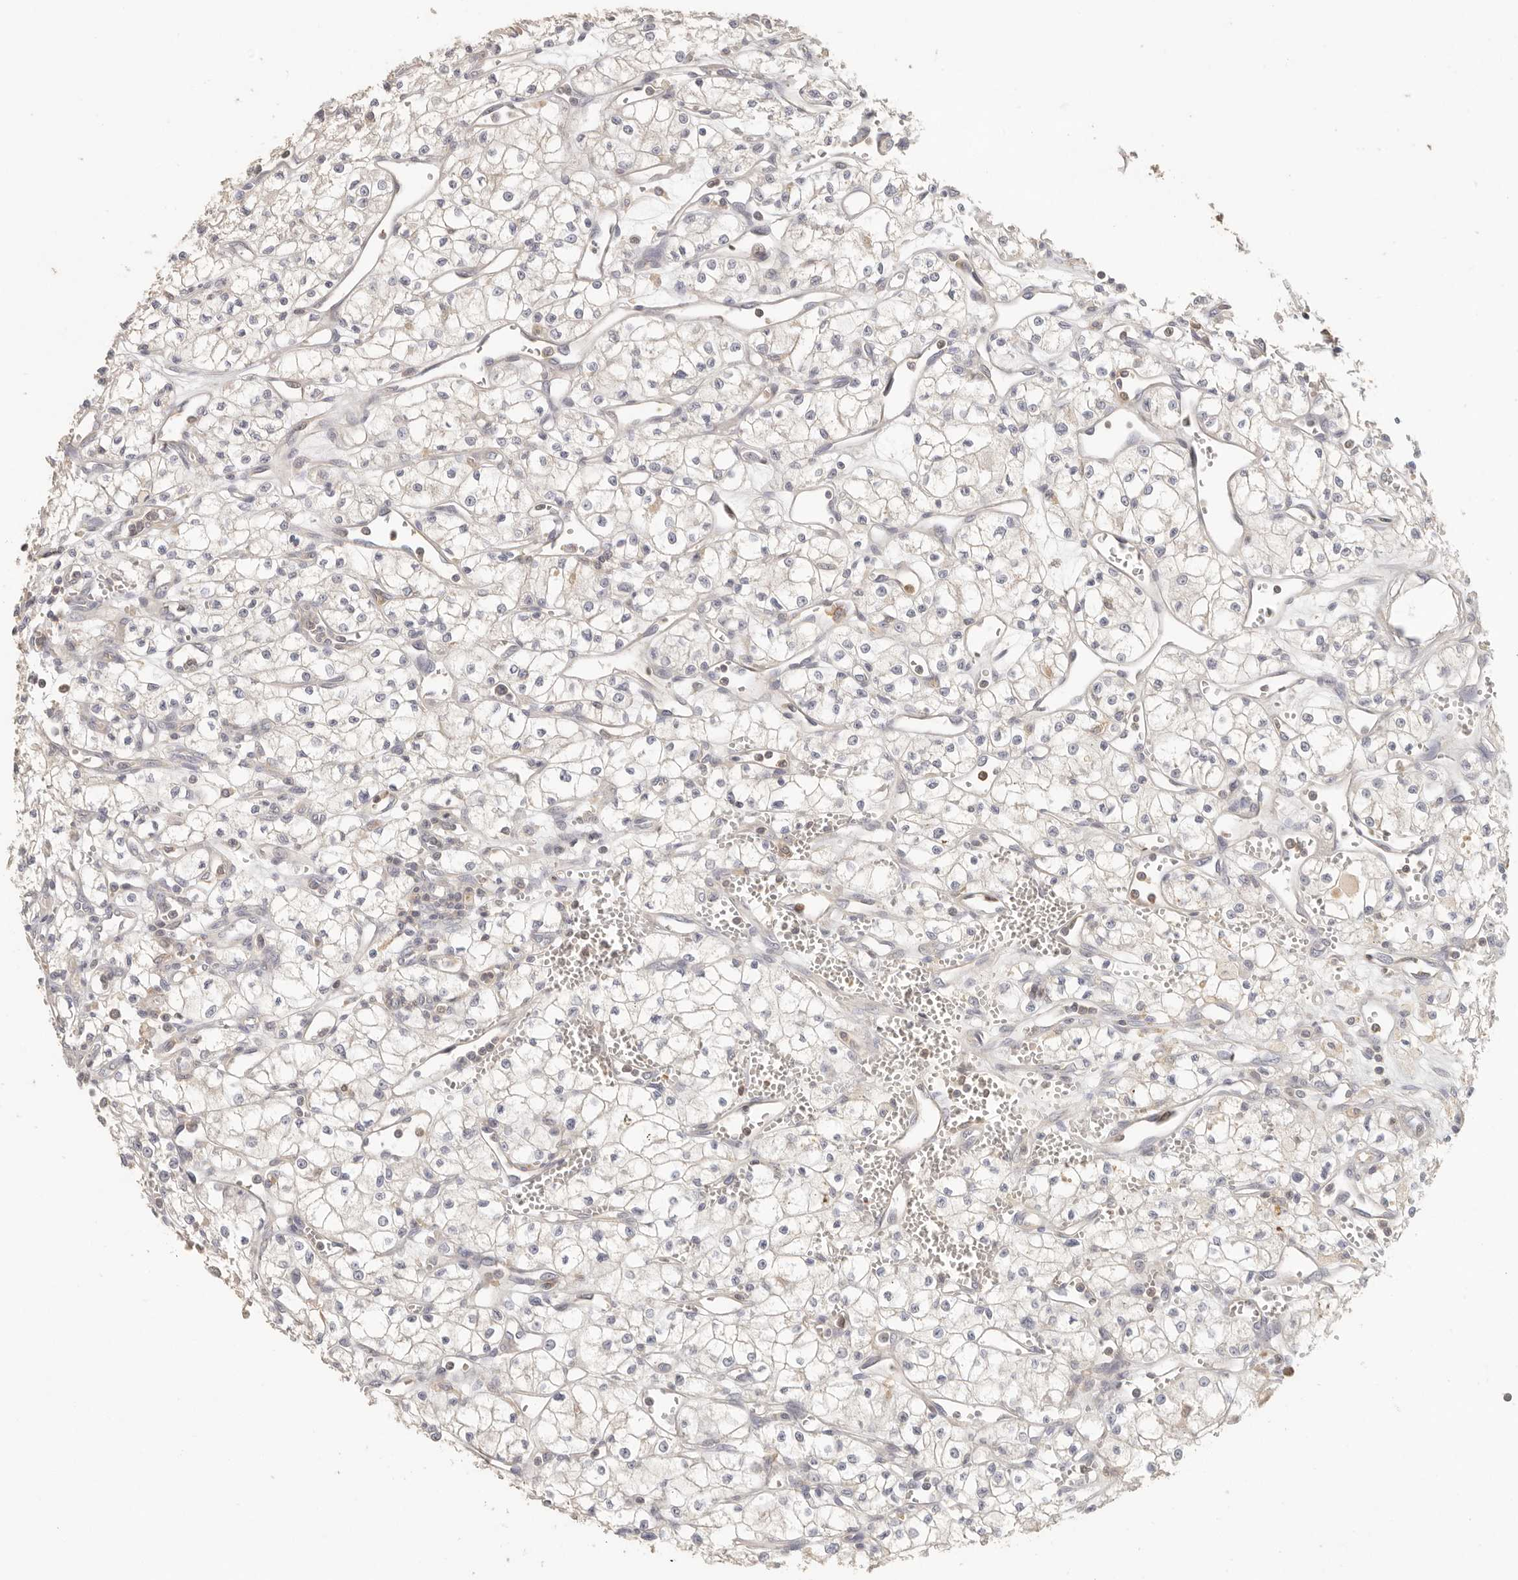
{"staining": {"intensity": "negative", "quantity": "none", "location": "none"}, "tissue": "renal cancer", "cell_type": "Tumor cells", "image_type": "cancer", "snomed": [{"axis": "morphology", "description": "Adenocarcinoma, NOS"}, {"axis": "topography", "description": "Kidney"}], "caption": "IHC histopathology image of neoplastic tissue: human renal cancer stained with DAB demonstrates no significant protein expression in tumor cells.", "gene": "CSK", "patient": {"sex": "male", "age": 59}}